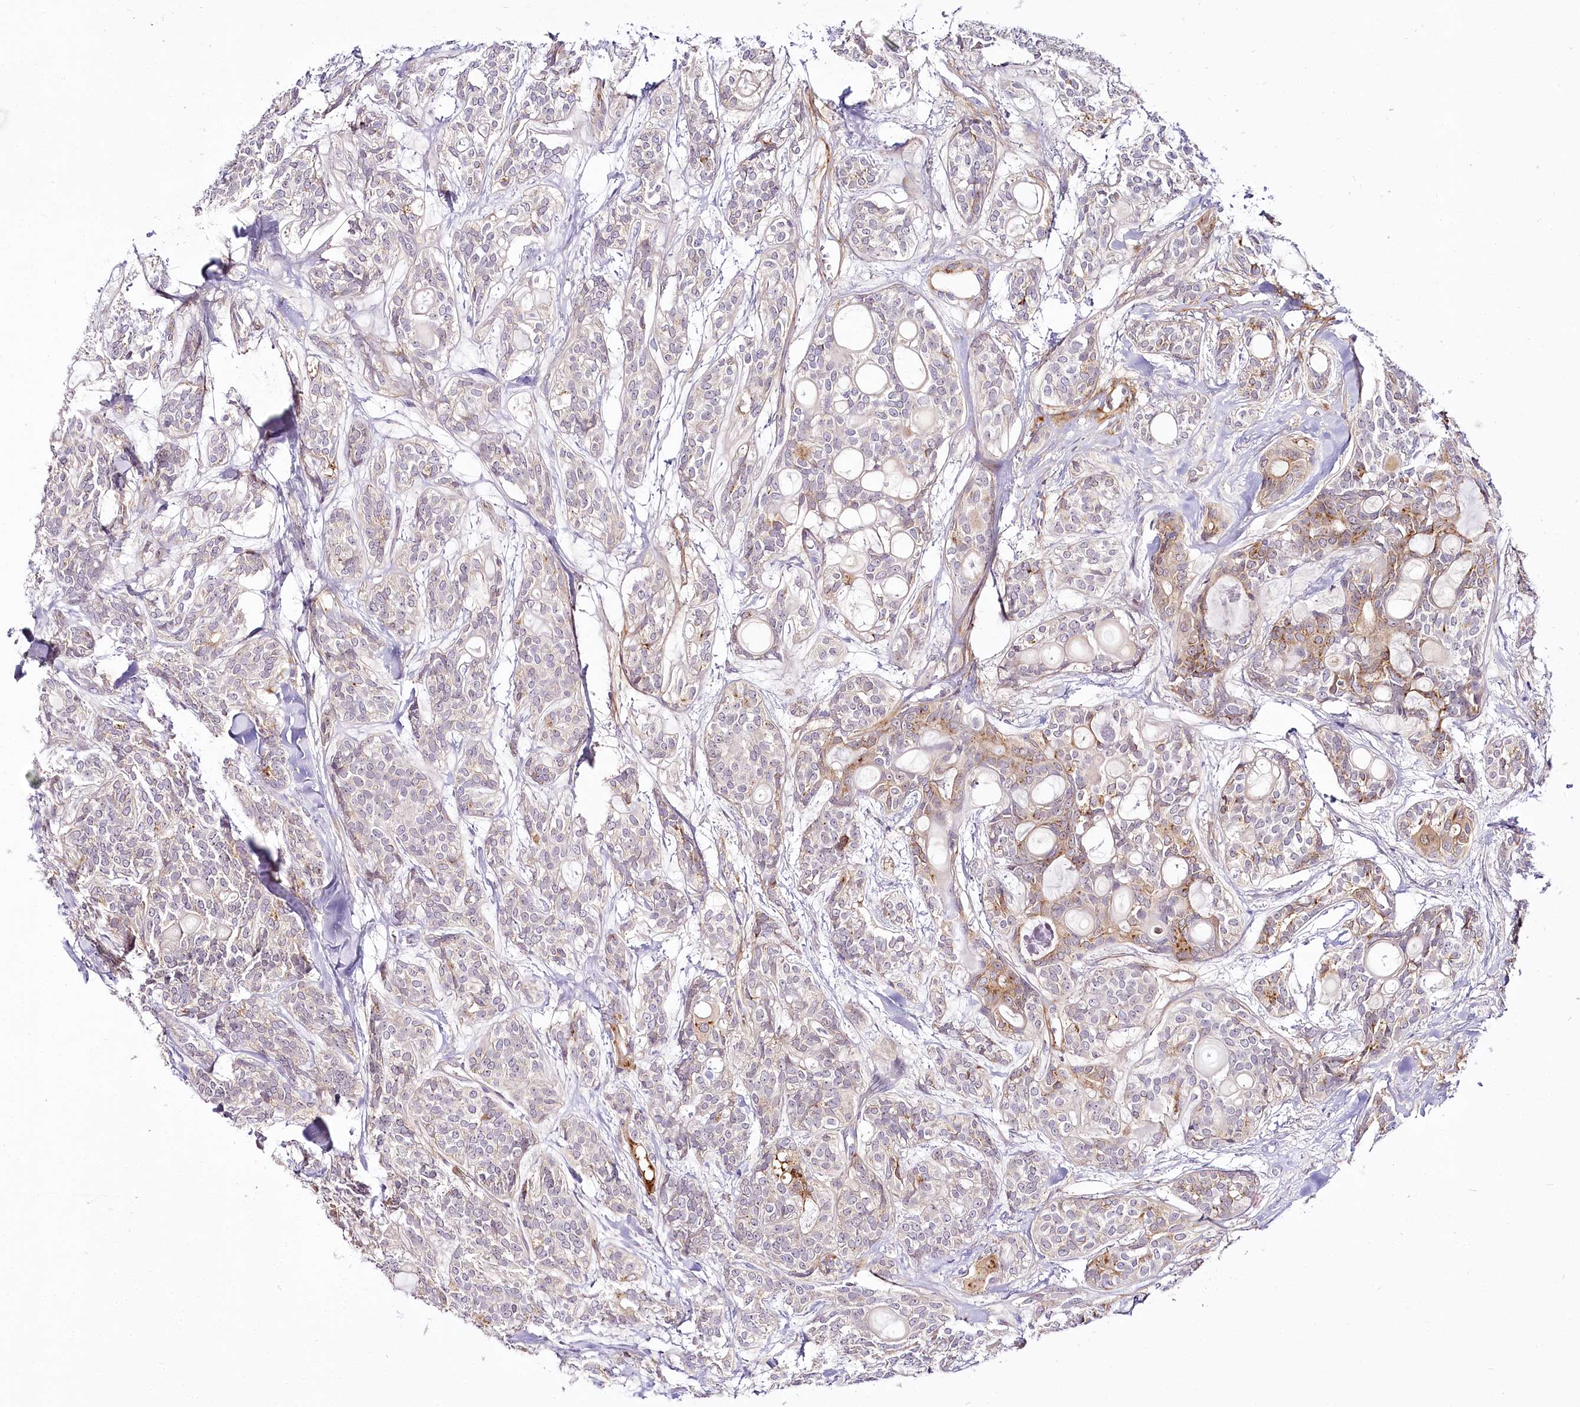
{"staining": {"intensity": "moderate", "quantity": "<25%", "location": "cytoplasmic/membranous"}, "tissue": "head and neck cancer", "cell_type": "Tumor cells", "image_type": "cancer", "snomed": [{"axis": "morphology", "description": "Adenocarcinoma, NOS"}, {"axis": "topography", "description": "Head-Neck"}], "caption": "Head and neck cancer was stained to show a protein in brown. There is low levels of moderate cytoplasmic/membranous expression in approximately <25% of tumor cells. (Stains: DAB in brown, nuclei in blue, Microscopy: brightfield microscopy at high magnification).", "gene": "VWA5A", "patient": {"sex": "male", "age": 66}}